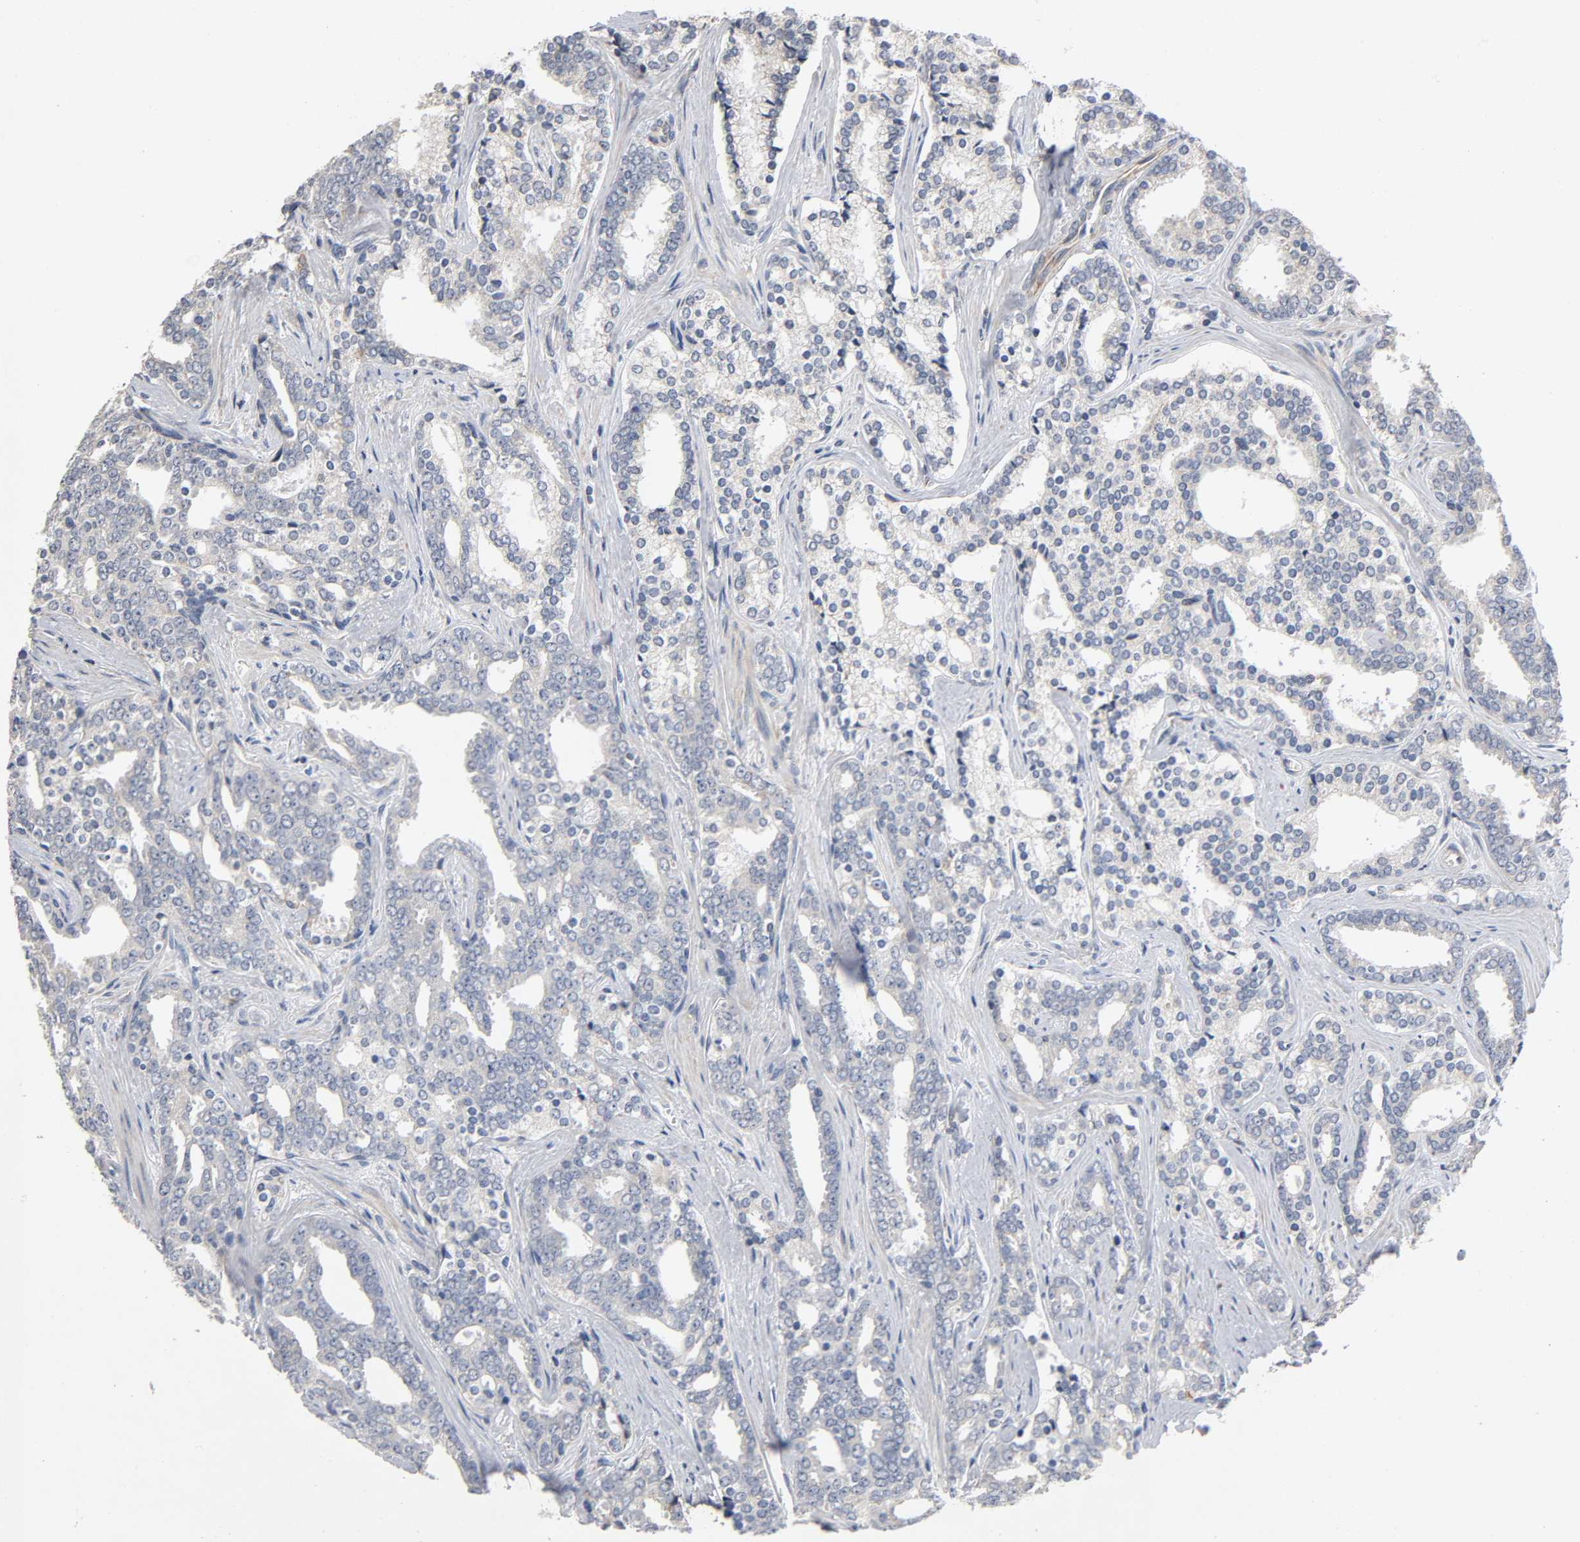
{"staining": {"intensity": "weak", "quantity": "<25%", "location": "cytoplasmic/membranous"}, "tissue": "prostate cancer", "cell_type": "Tumor cells", "image_type": "cancer", "snomed": [{"axis": "morphology", "description": "Adenocarcinoma, High grade"}, {"axis": "topography", "description": "Prostate"}], "caption": "IHC photomicrograph of neoplastic tissue: human prostate cancer stained with DAB (3,3'-diaminobenzidine) demonstrates no significant protein staining in tumor cells. The staining is performed using DAB brown chromogen with nuclei counter-stained in using hematoxylin.", "gene": "SYT16", "patient": {"sex": "male", "age": 67}}